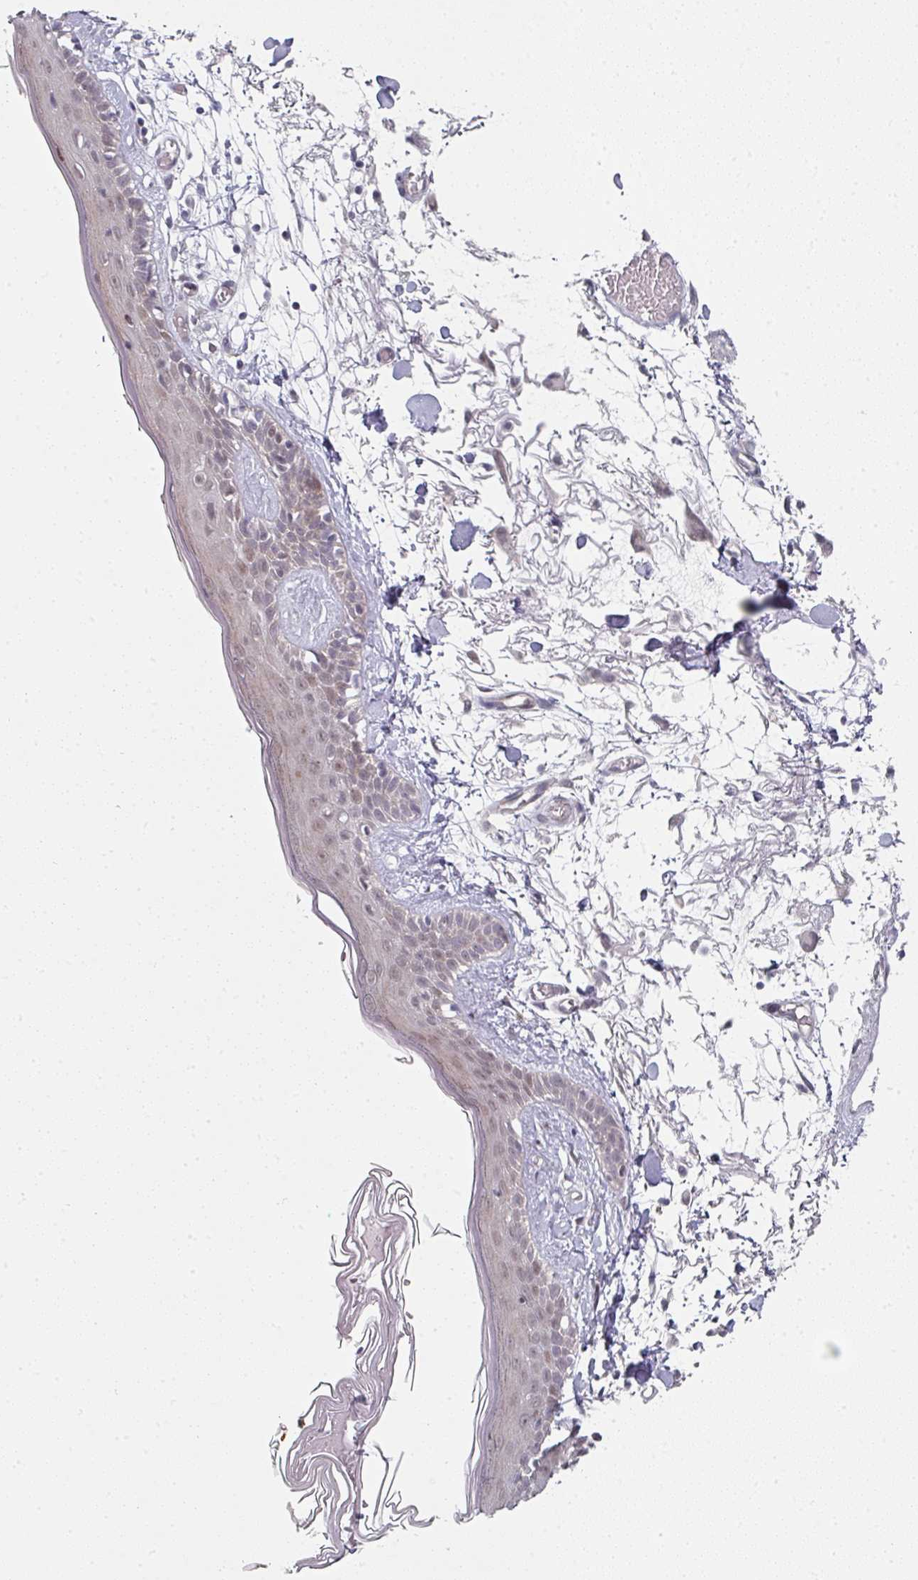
{"staining": {"intensity": "negative", "quantity": "none", "location": "none"}, "tissue": "skin", "cell_type": "Fibroblasts", "image_type": "normal", "snomed": [{"axis": "morphology", "description": "Normal tissue, NOS"}, {"axis": "topography", "description": "Skin"}], "caption": "Skin stained for a protein using immunohistochemistry (IHC) shows no staining fibroblasts.", "gene": "TMCC1", "patient": {"sex": "male", "age": 79}}